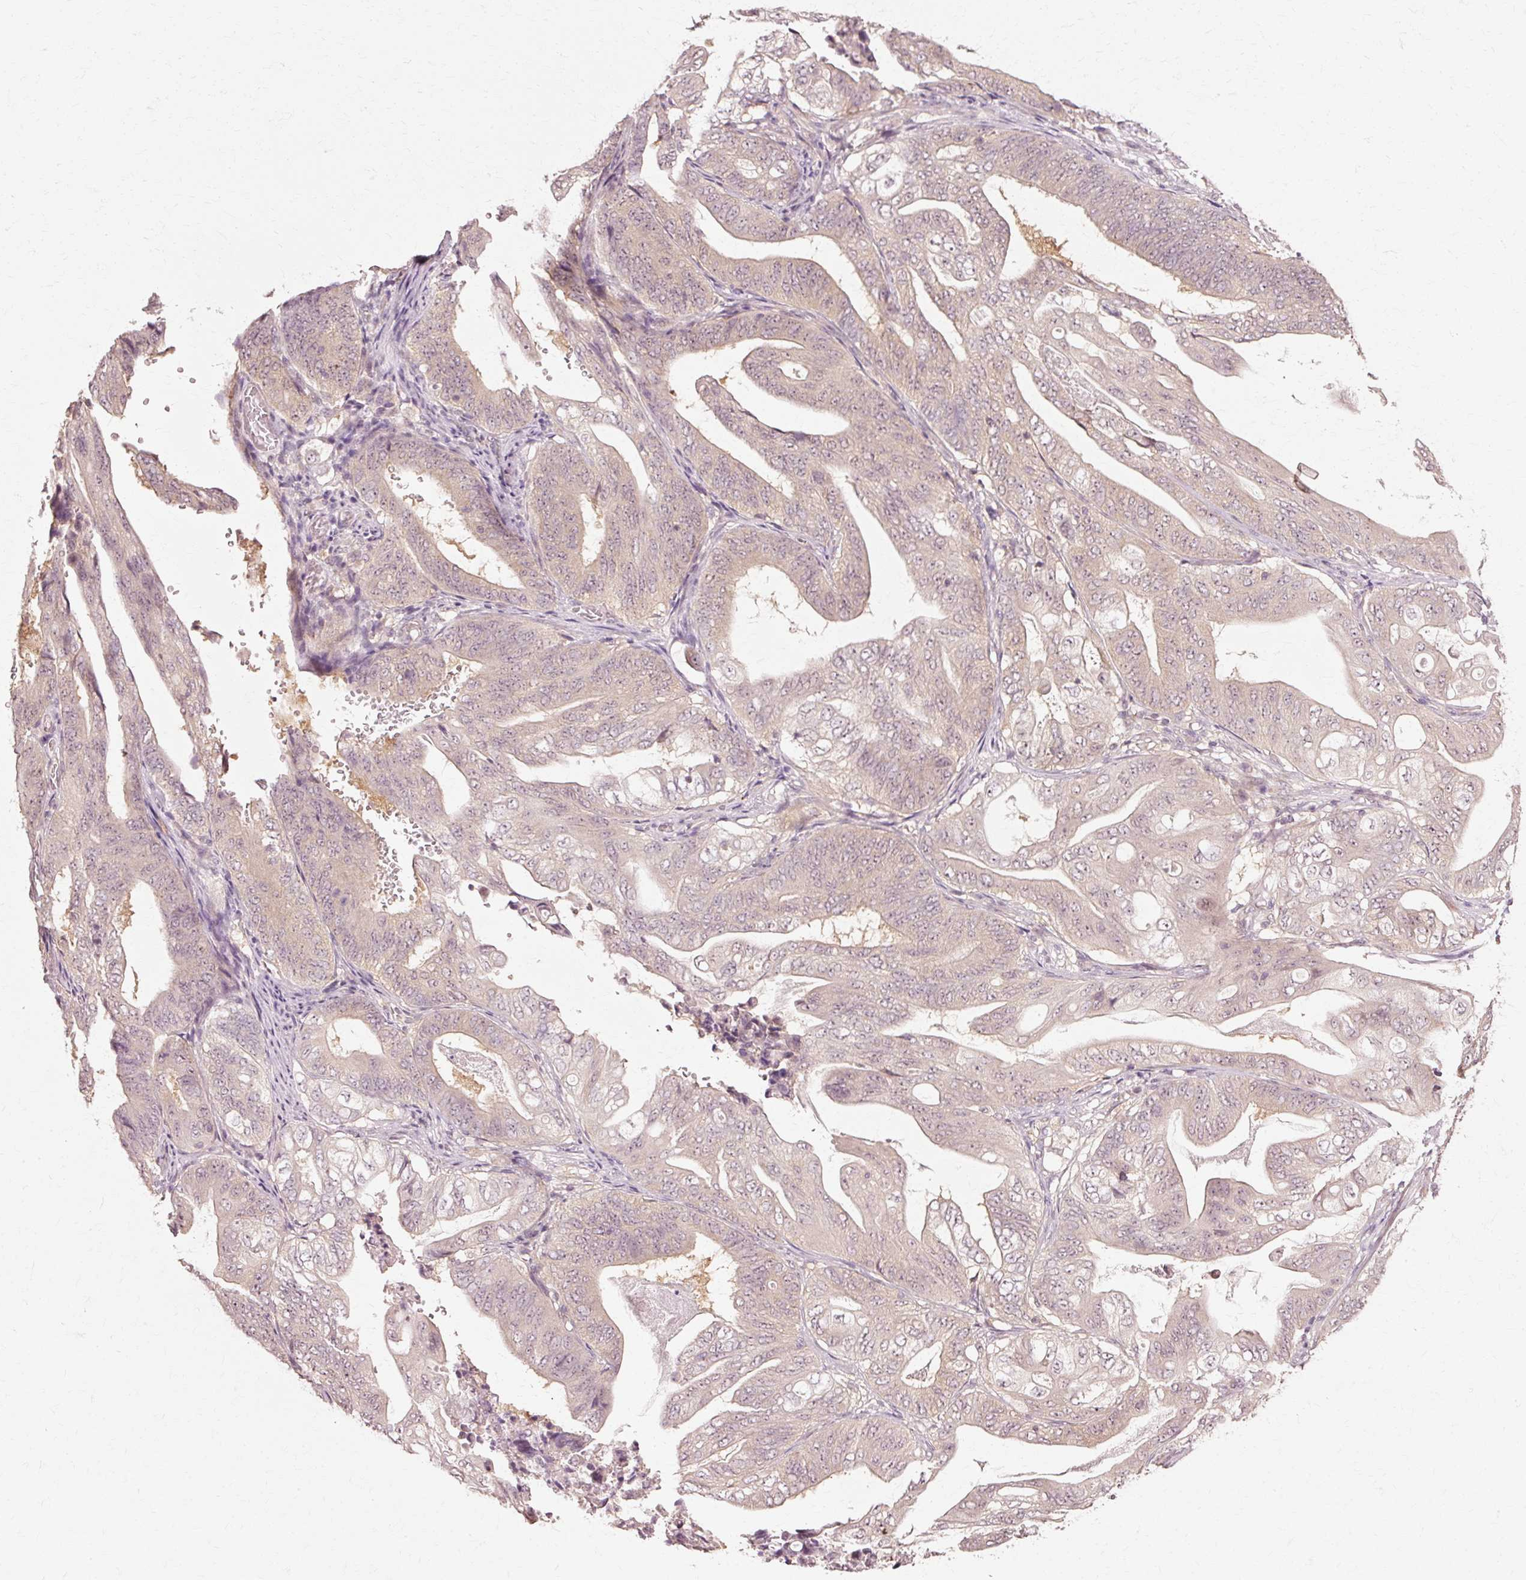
{"staining": {"intensity": "weak", "quantity": ">75%", "location": "cytoplasmic/membranous"}, "tissue": "stomach cancer", "cell_type": "Tumor cells", "image_type": "cancer", "snomed": [{"axis": "morphology", "description": "Adenocarcinoma, NOS"}, {"axis": "topography", "description": "Stomach"}], "caption": "A photomicrograph of human stomach cancer (adenocarcinoma) stained for a protein displays weak cytoplasmic/membranous brown staining in tumor cells. The staining was performed using DAB (3,3'-diaminobenzidine), with brown indicating positive protein expression. Nuclei are stained blue with hematoxylin.", "gene": "RGPD5", "patient": {"sex": "female", "age": 73}}